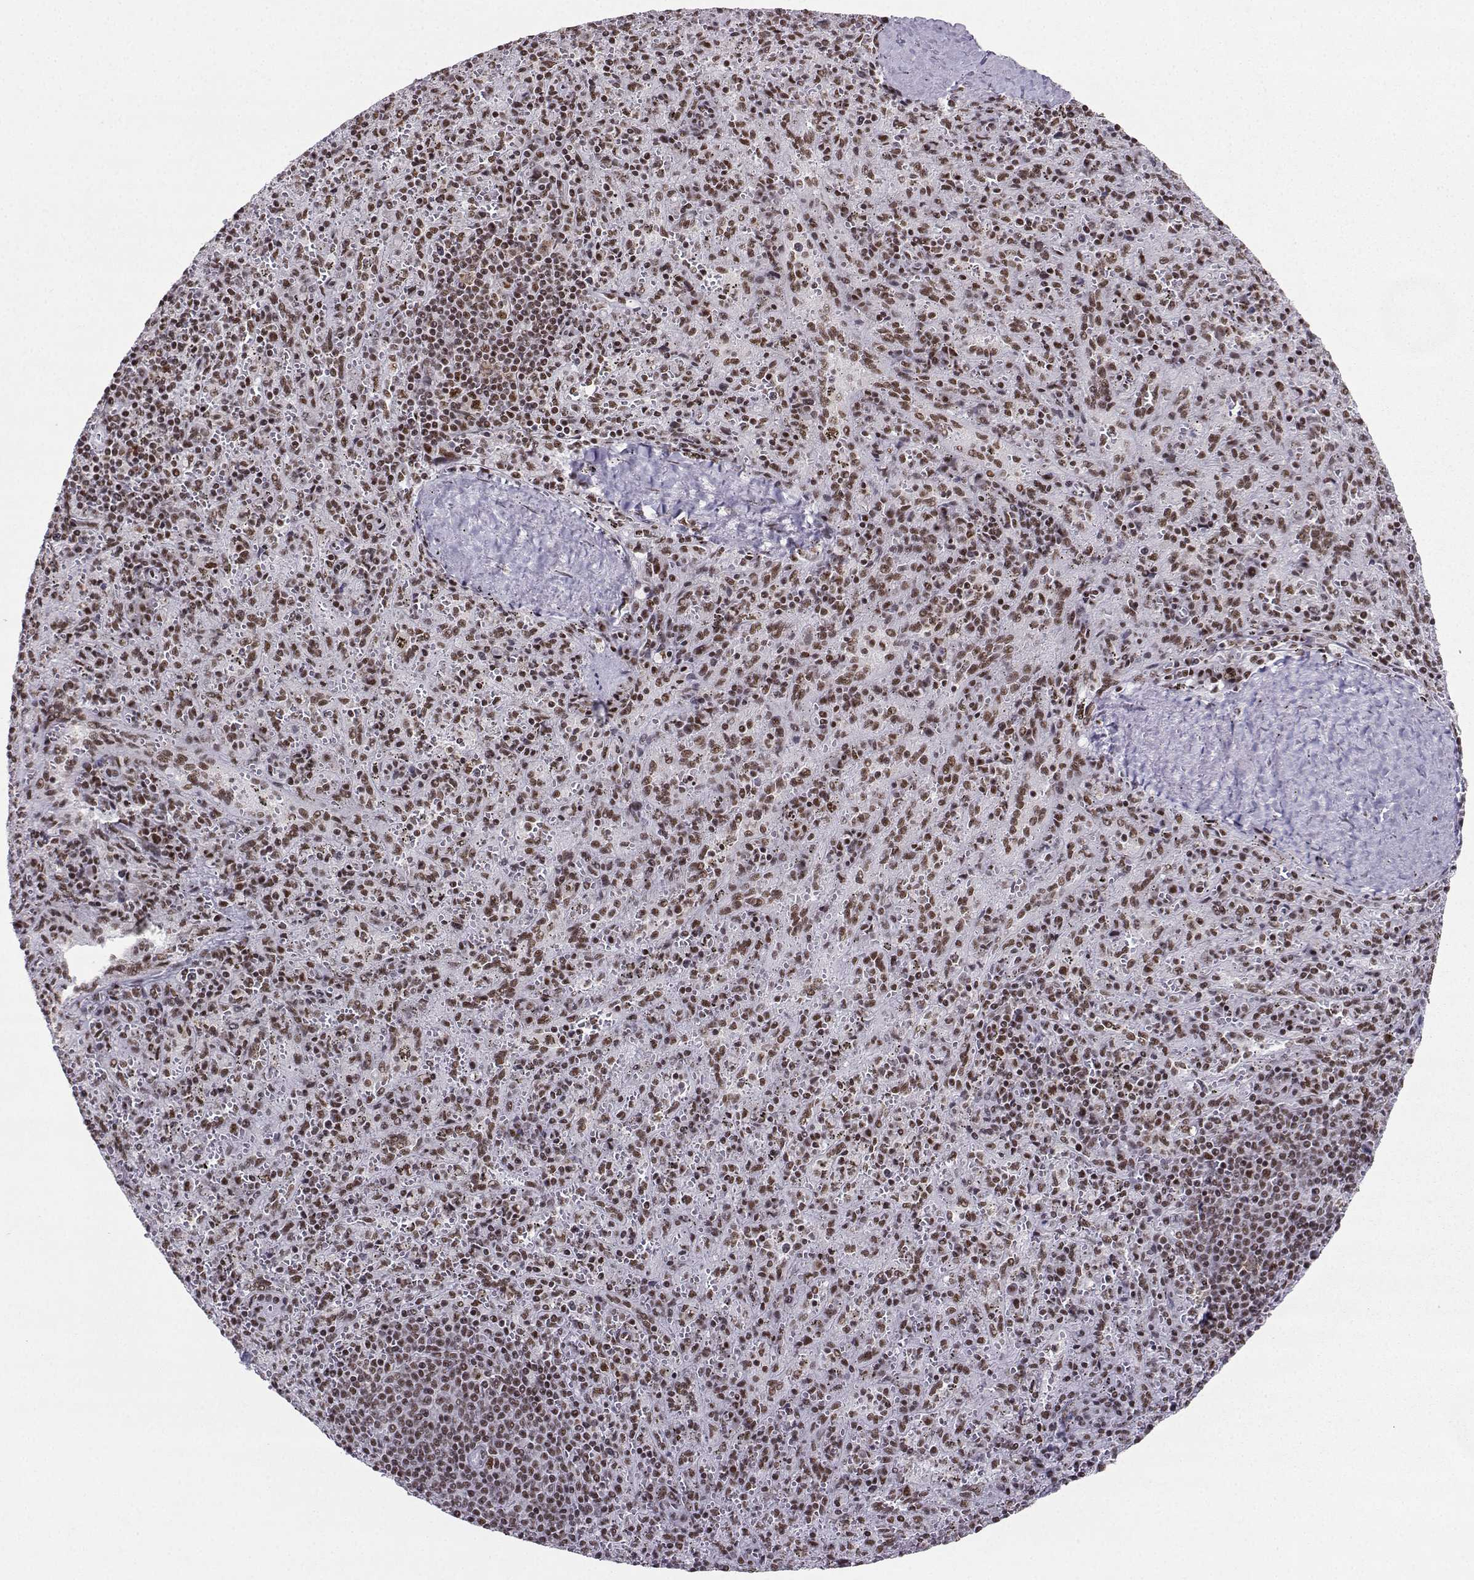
{"staining": {"intensity": "moderate", "quantity": "25%-75%", "location": "nuclear"}, "tissue": "spleen", "cell_type": "Cells in red pulp", "image_type": "normal", "snomed": [{"axis": "morphology", "description": "Normal tissue, NOS"}, {"axis": "topography", "description": "Spleen"}], "caption": "Spleen stained for a protein exhibits moderate nuclear positivity in cells in red pulp. (DAB (3,3'-diaminobenzidine) IHC with brightfield microscopy, high magnification).", "gene": "SNRPB2", "patient": {"sex": "male", "age": 57}}